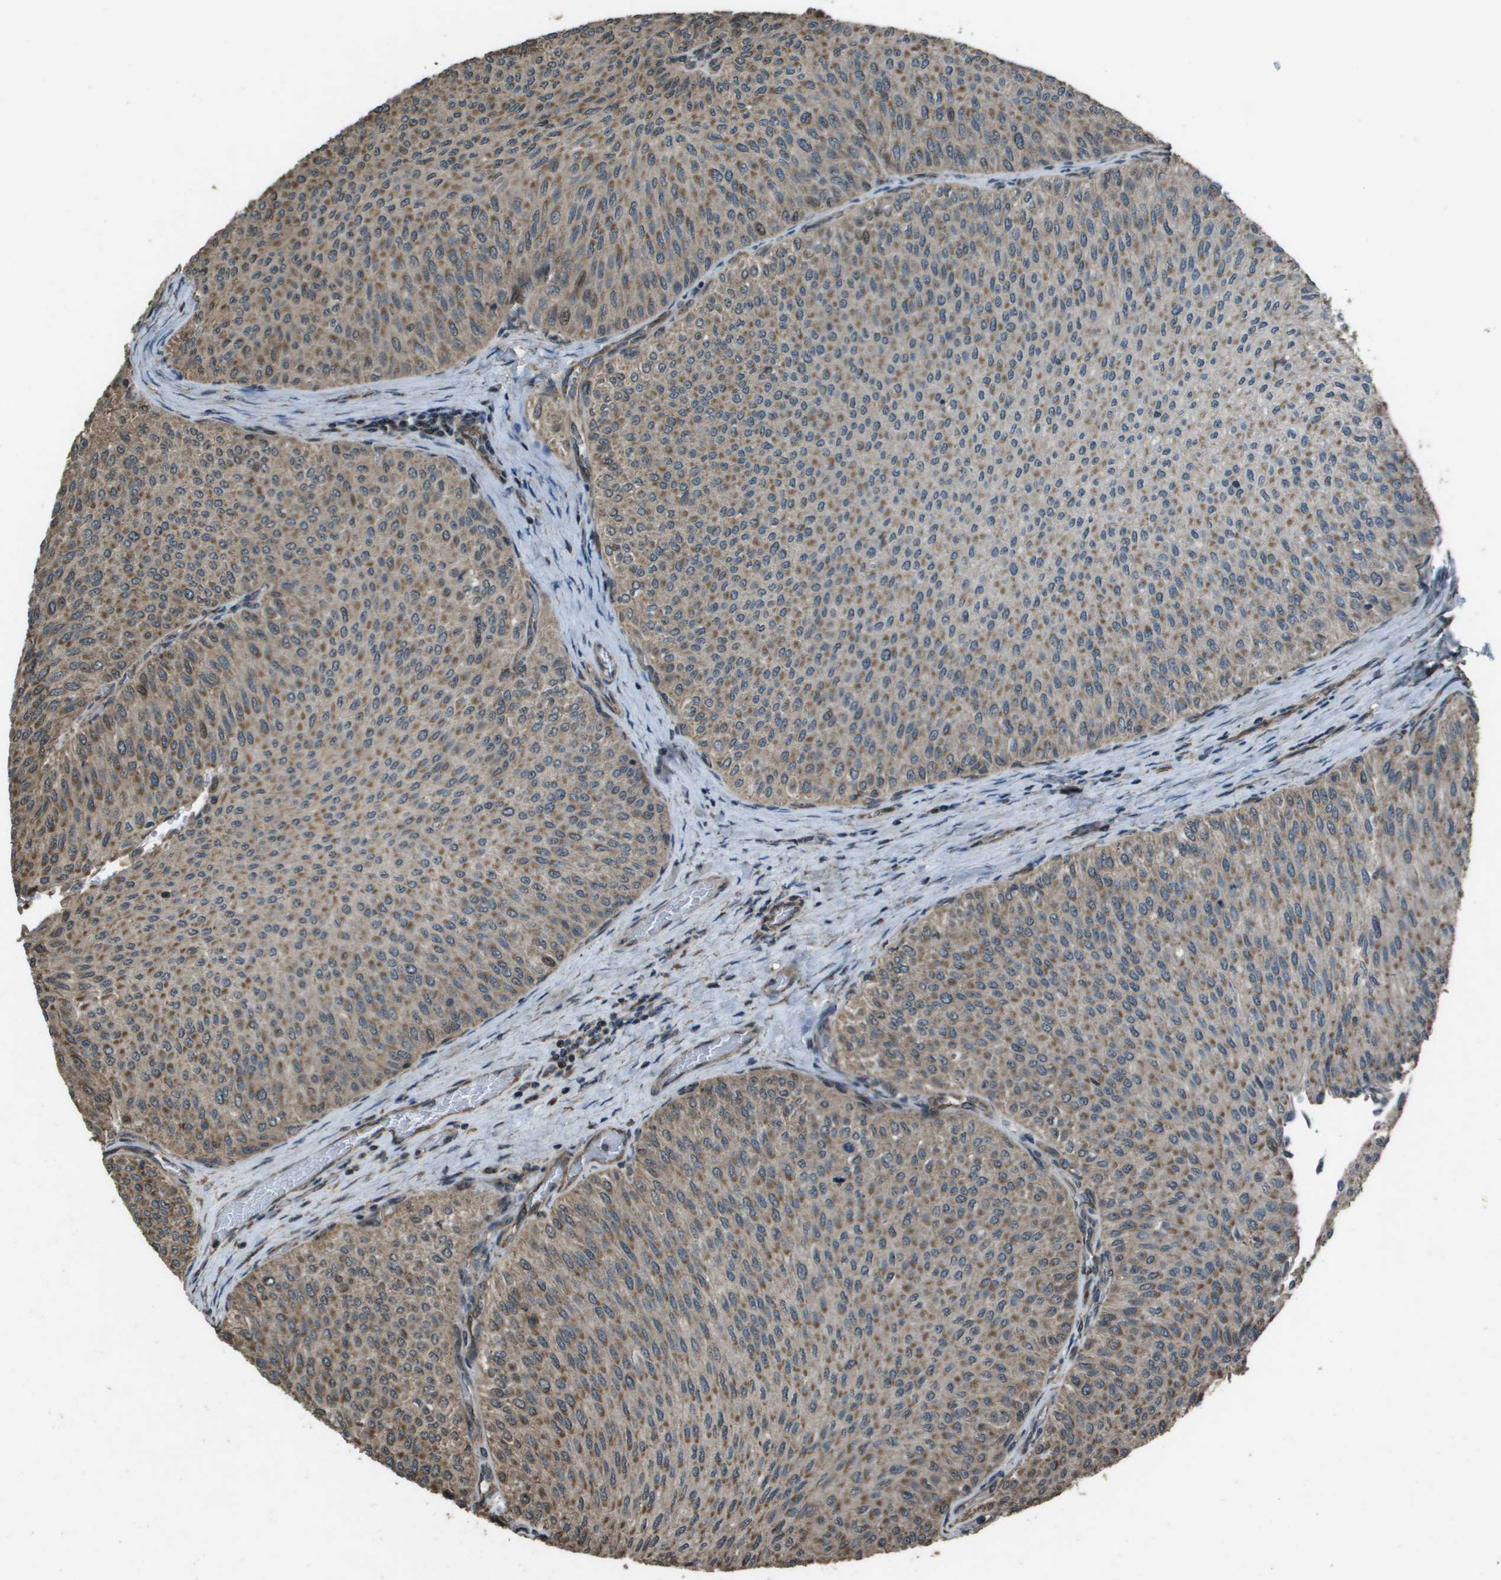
{"staining": {"intensity": "moderate", "quantity": ">75%", "location": "cytoplasmic/membranous"}, "tissue": "urothelial cancer", "cell_type": "Tumor cells", "image_type": "cancer", "snomed": [{"axis": "morphology", "description": "Urothelial carcinoma, Low grade"}, {"axis": "topography", "description": "Urinary bladder"}], "caption": "Brown immunohistochemical staining in urothelial carcinoma (low-grade) demonstrates moderate cytoplasmic/membranous positivity in approximately >75% of tumor cells.", "gene": "FIG4", "patient": {"sex": "male", "age": 78}}